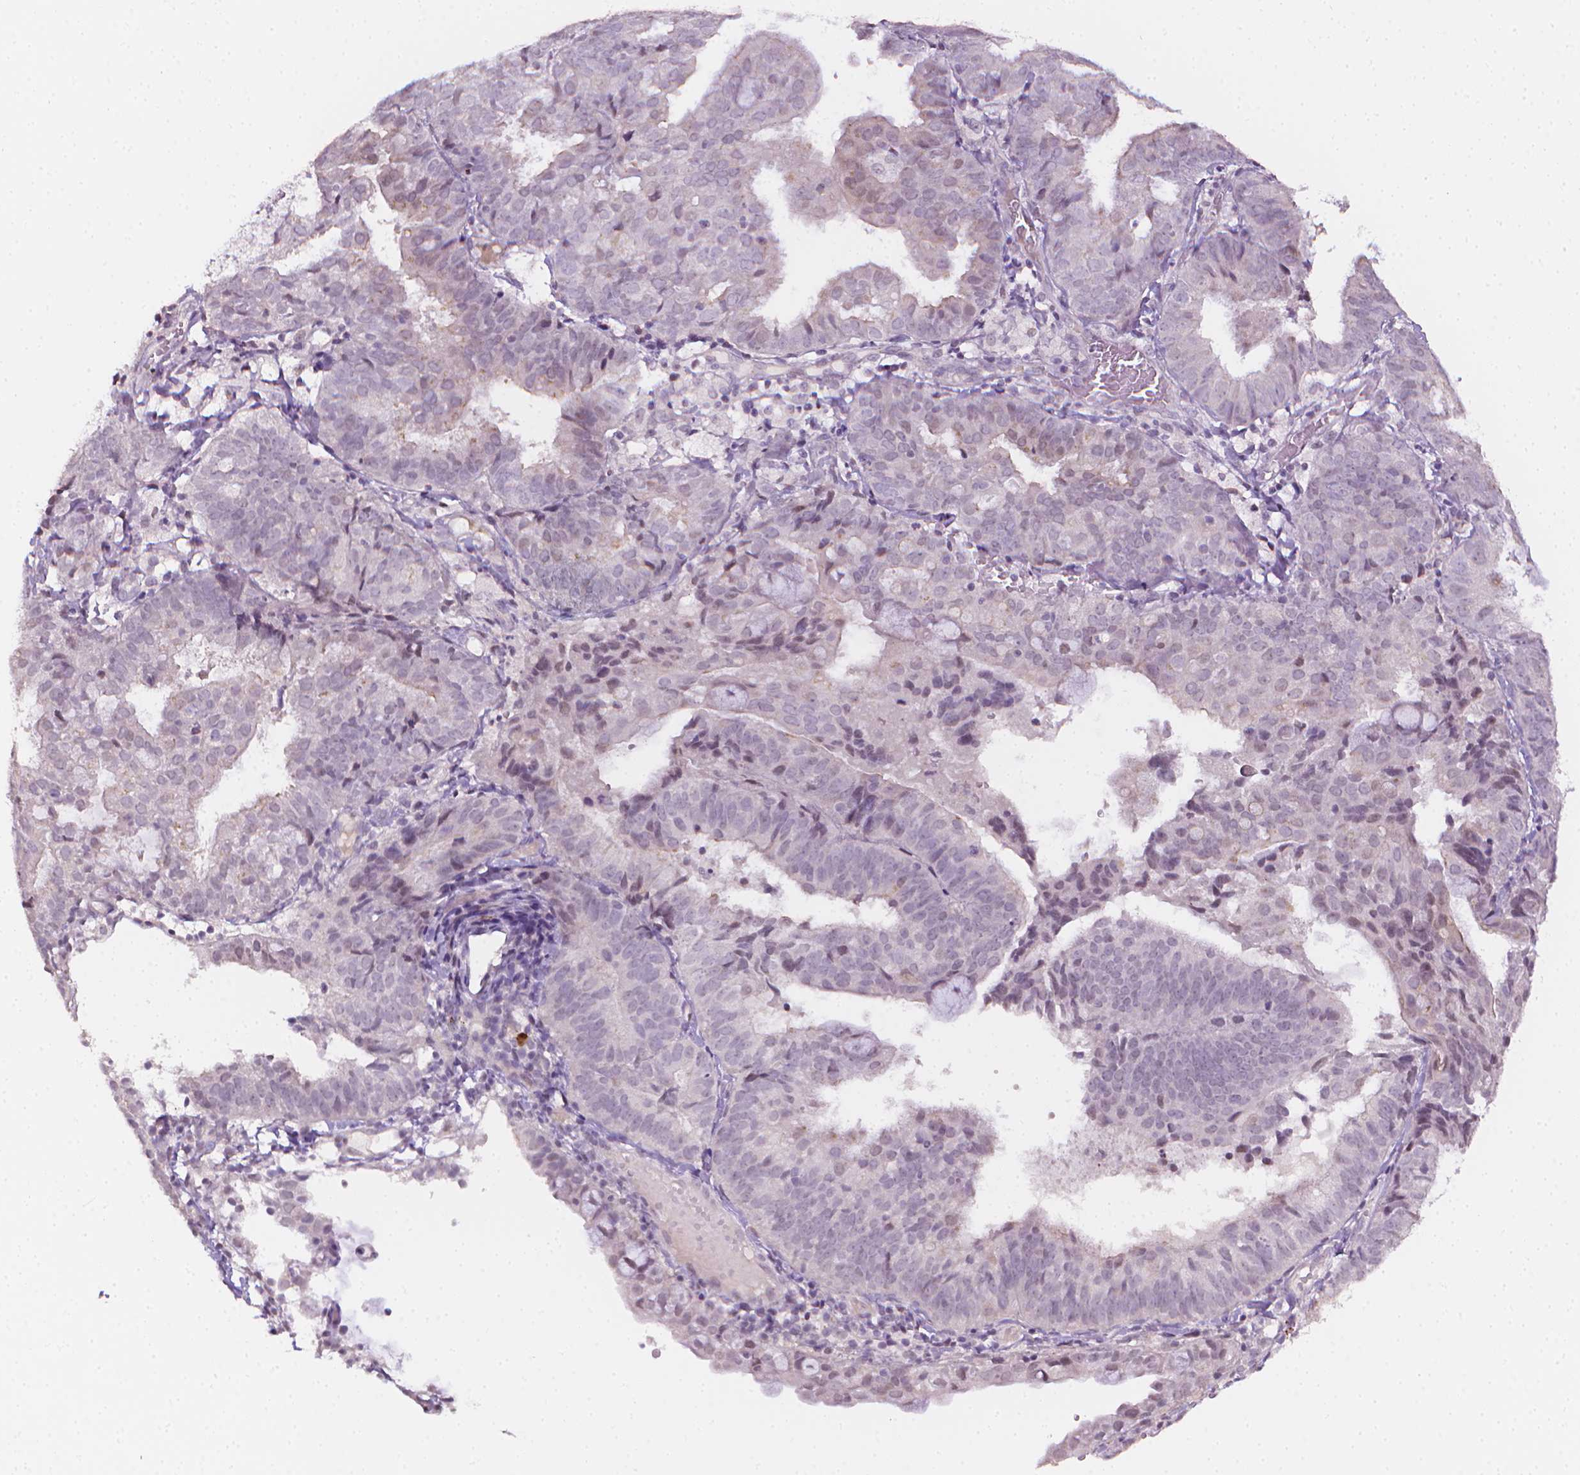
{"staining": {"intensity": "negative", "quantity": "none", "location": "none"}, "tissue": "endometrial cancer", "cell_type": "Tumor cells", "image_type": "cancer", "snomed": [{"axis": "morphology", "description": "Adenocarcinoma, NOS"}, {"axis": "topography", "description": "Endometrium"}], "caption": "Protein analysis of adenocarcinoma (endometrial) exhibits no significant expression in tumor cells. The staining was performed using DAB (3,3'-diaminobenzidine) to visualize the protein expression in brown, while the nuclei were stained in blue with hematoxylin (Magnification: 20x).", "gene": "NCAN", "patient": {"sex": "female", "age": 80}}